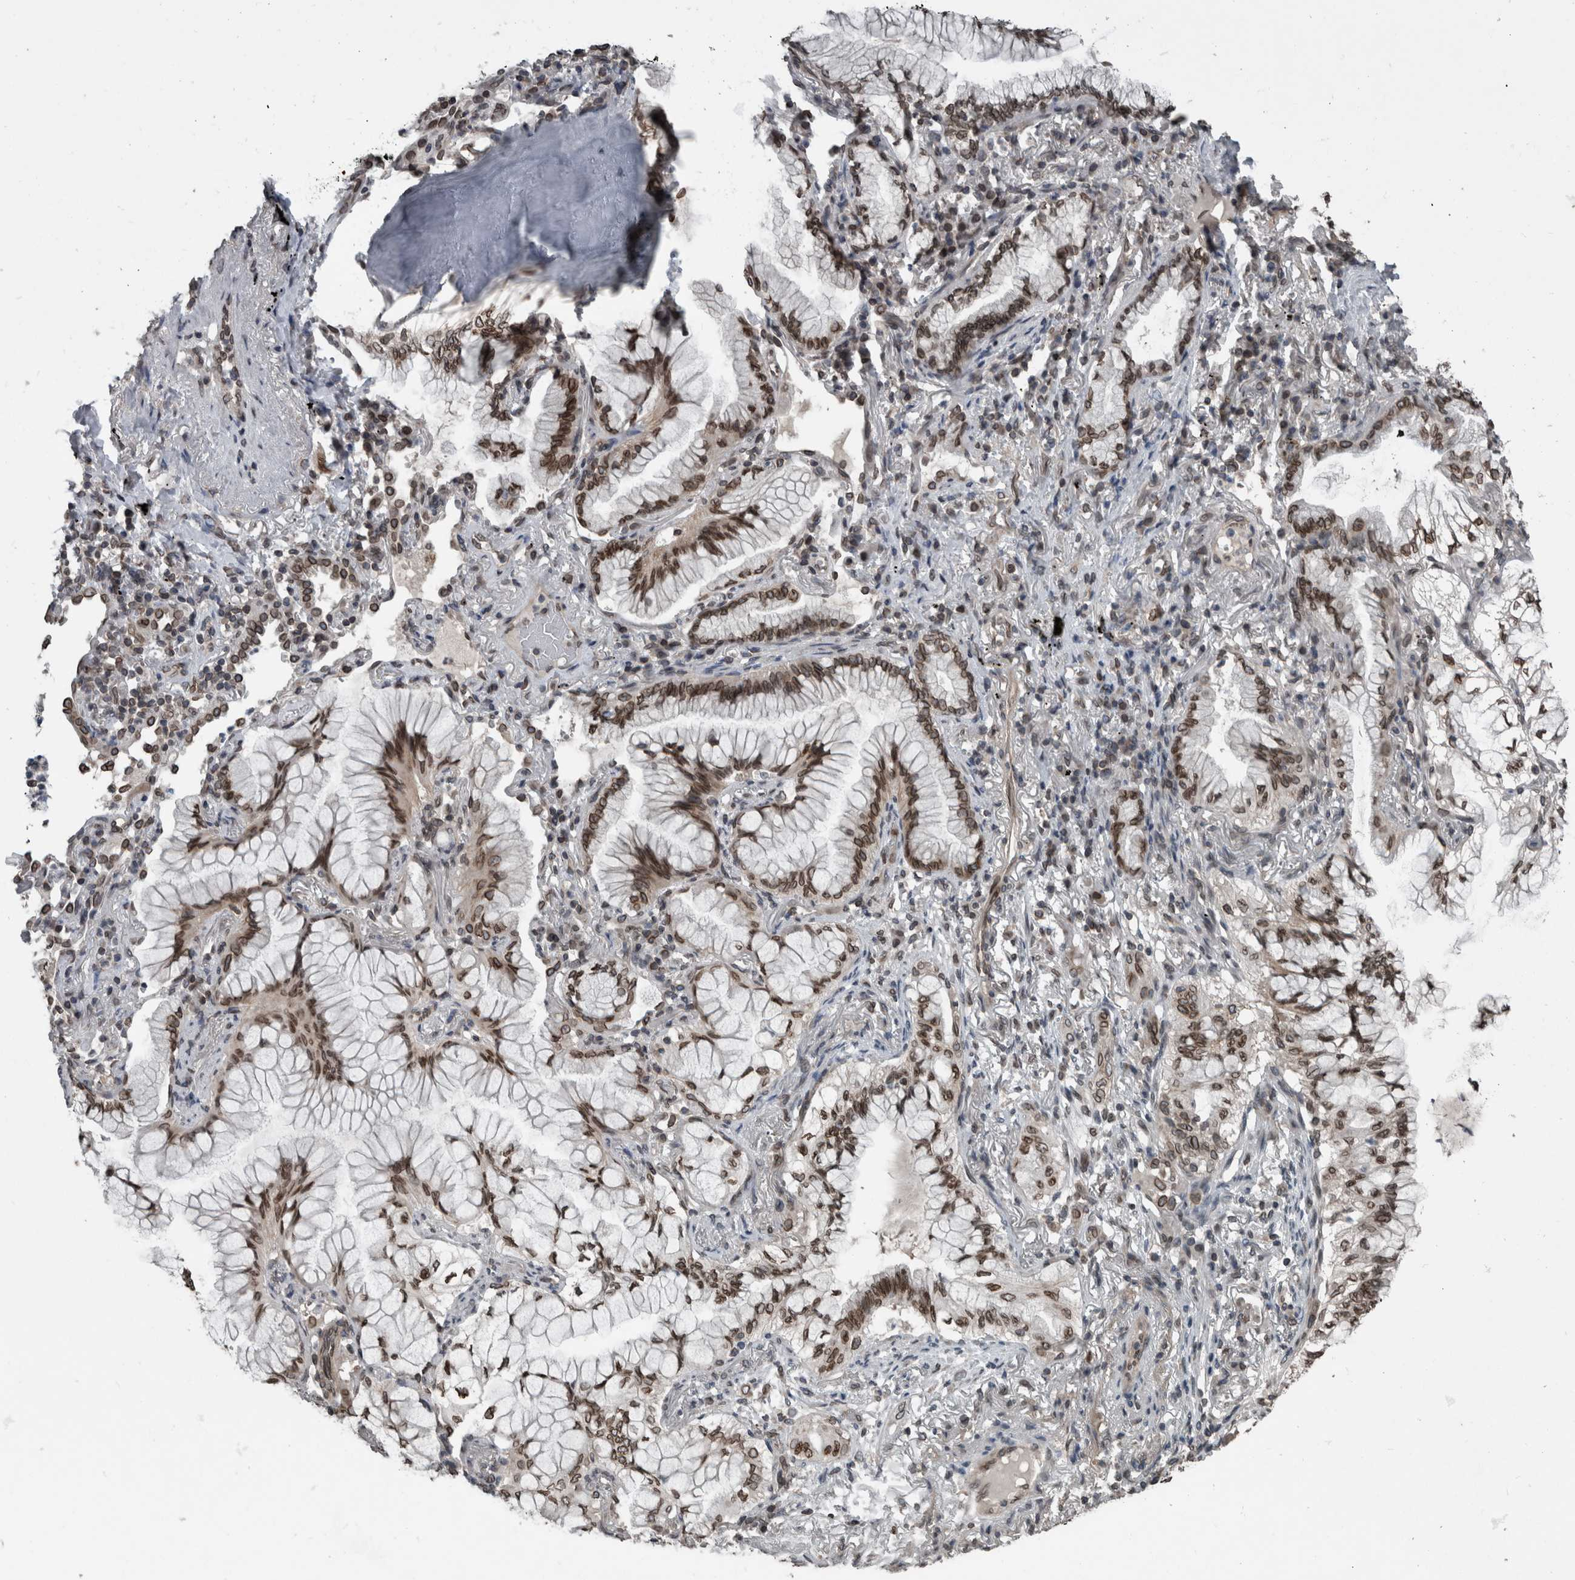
{"staining": {"intensity": "strong", "quantity": ">75%", "location": "cytoplasmic/membranous,nuclear"}, "tissue": "lung cancer", "cell_type": "Tumor cells", "image_type": "cancer", "snomed": [{"axis": "morphology", "description": "Adenocarcinoma, NOS"}, {"axis": "topography", "description": "Lung"}], "caption": "Lung adenocarcinoma tissue displays strong cytoplasmic/membranous and nuclear expression in approximately >75% of tumor cells, visualized by immunohistochemistry. The staining is performed using DAB brown chromogen to label protein expression. The nuclei are counter-stained blue using hematoxylin.", "gene": "RANBP2", "patient": {"sex": "female", "age": 70}}